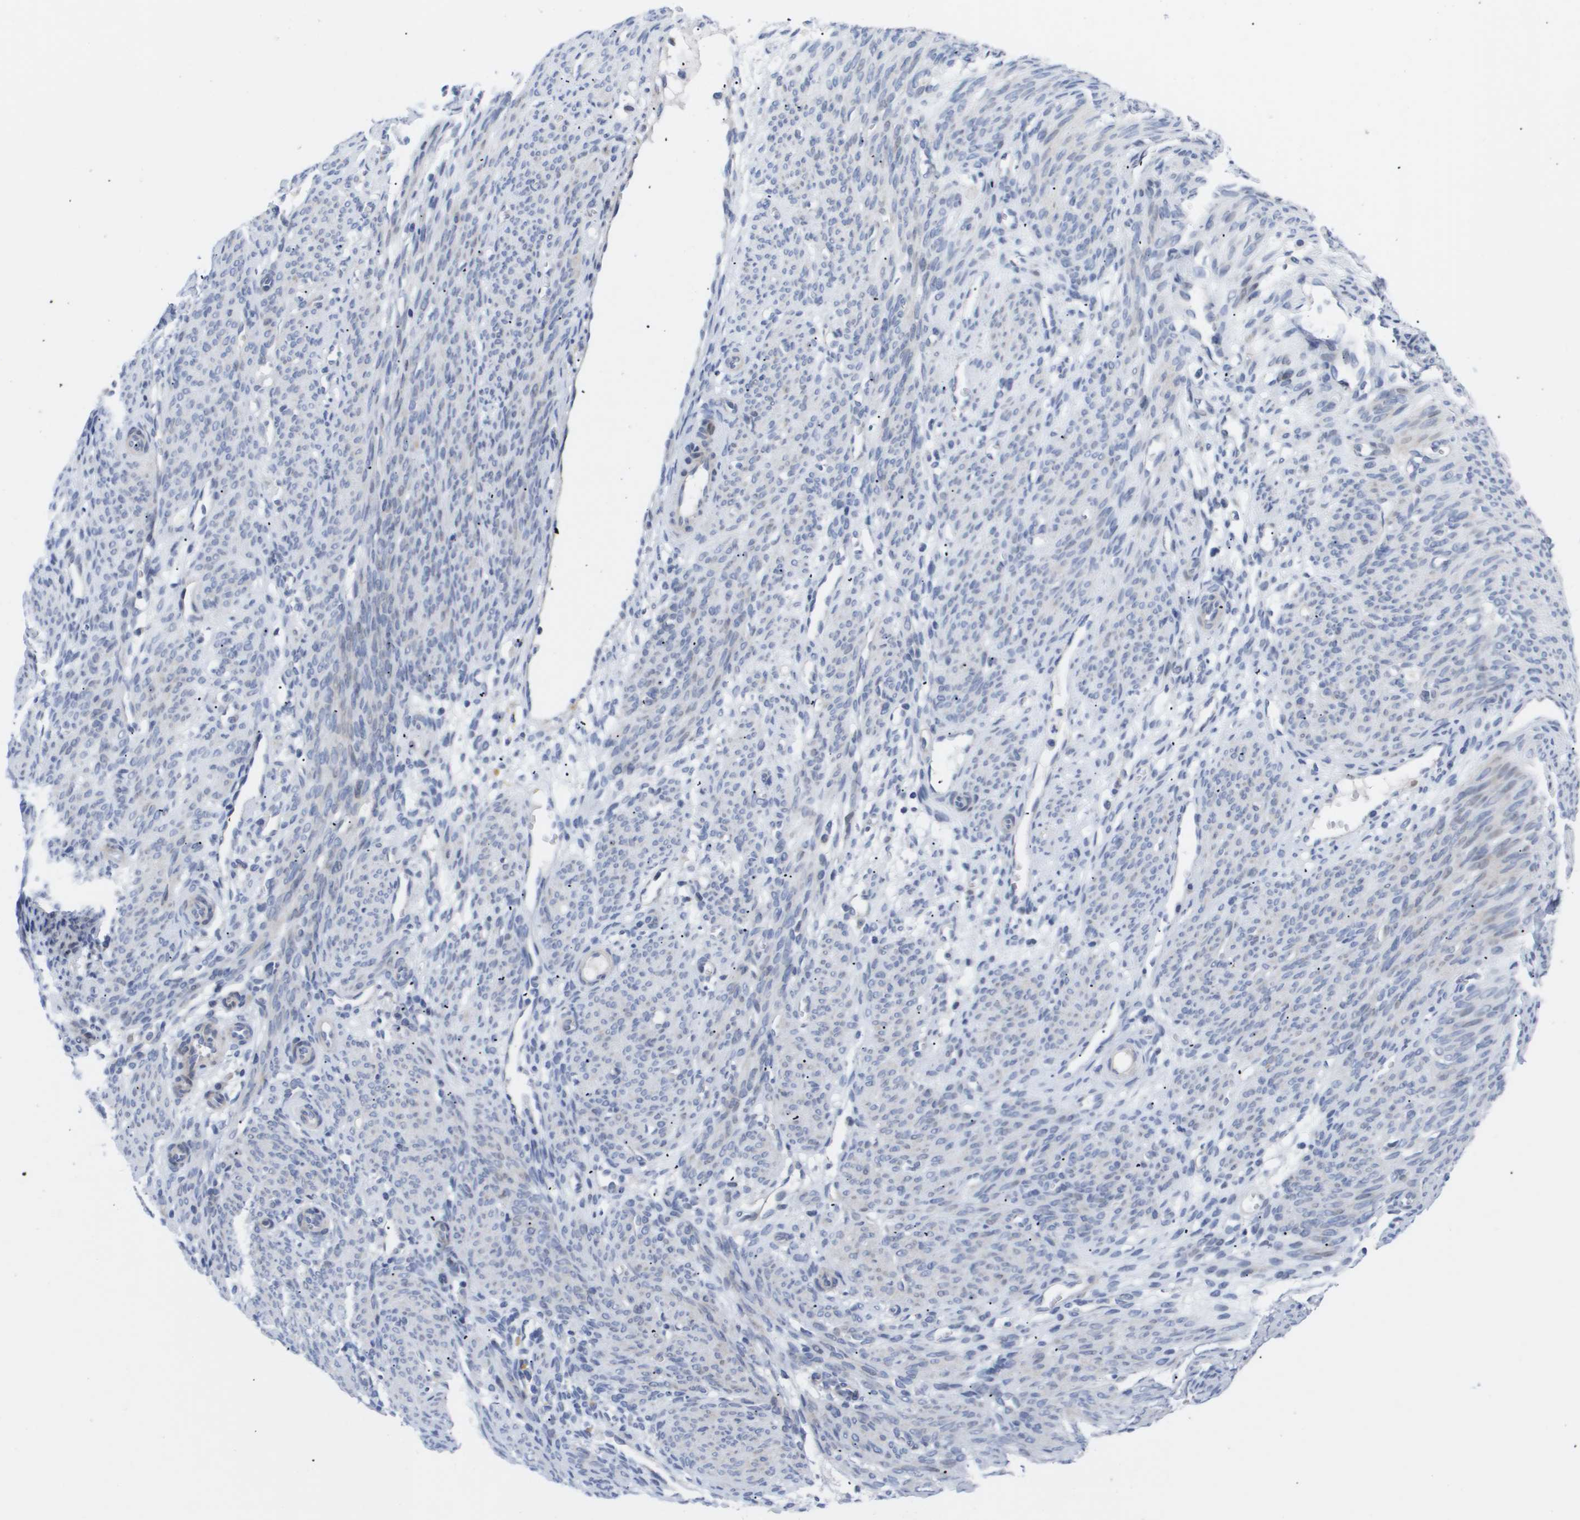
{"staining": {"intensity": "negative", "quantity": "none", "location": "none"}, "tissue": "endometrium", "cell_type": "Cells in endometrial stroma", "image_type": "normal", "snomed": [{"axis": "morphology", "description": "Normal tissue, NOS"}, {"axis": "morphology", "description": "Adenocarcinoma, NOS"}, {"axis": "topography", "description": "Endometrium"}, {"axis": "topography", "description": "Ovary"}], "caption": "DAB immunohistochemical staining of unremarkable endometrium demonstrates no significant staining in cells in endometrial stroma. (Stains: DAB immunohistochemistry with hematoxylin counter stain, Microscopy: brightfield microscopy at high magnification).", "gene": "CAV3", "patient": {"sex": "female", "age": 68}}